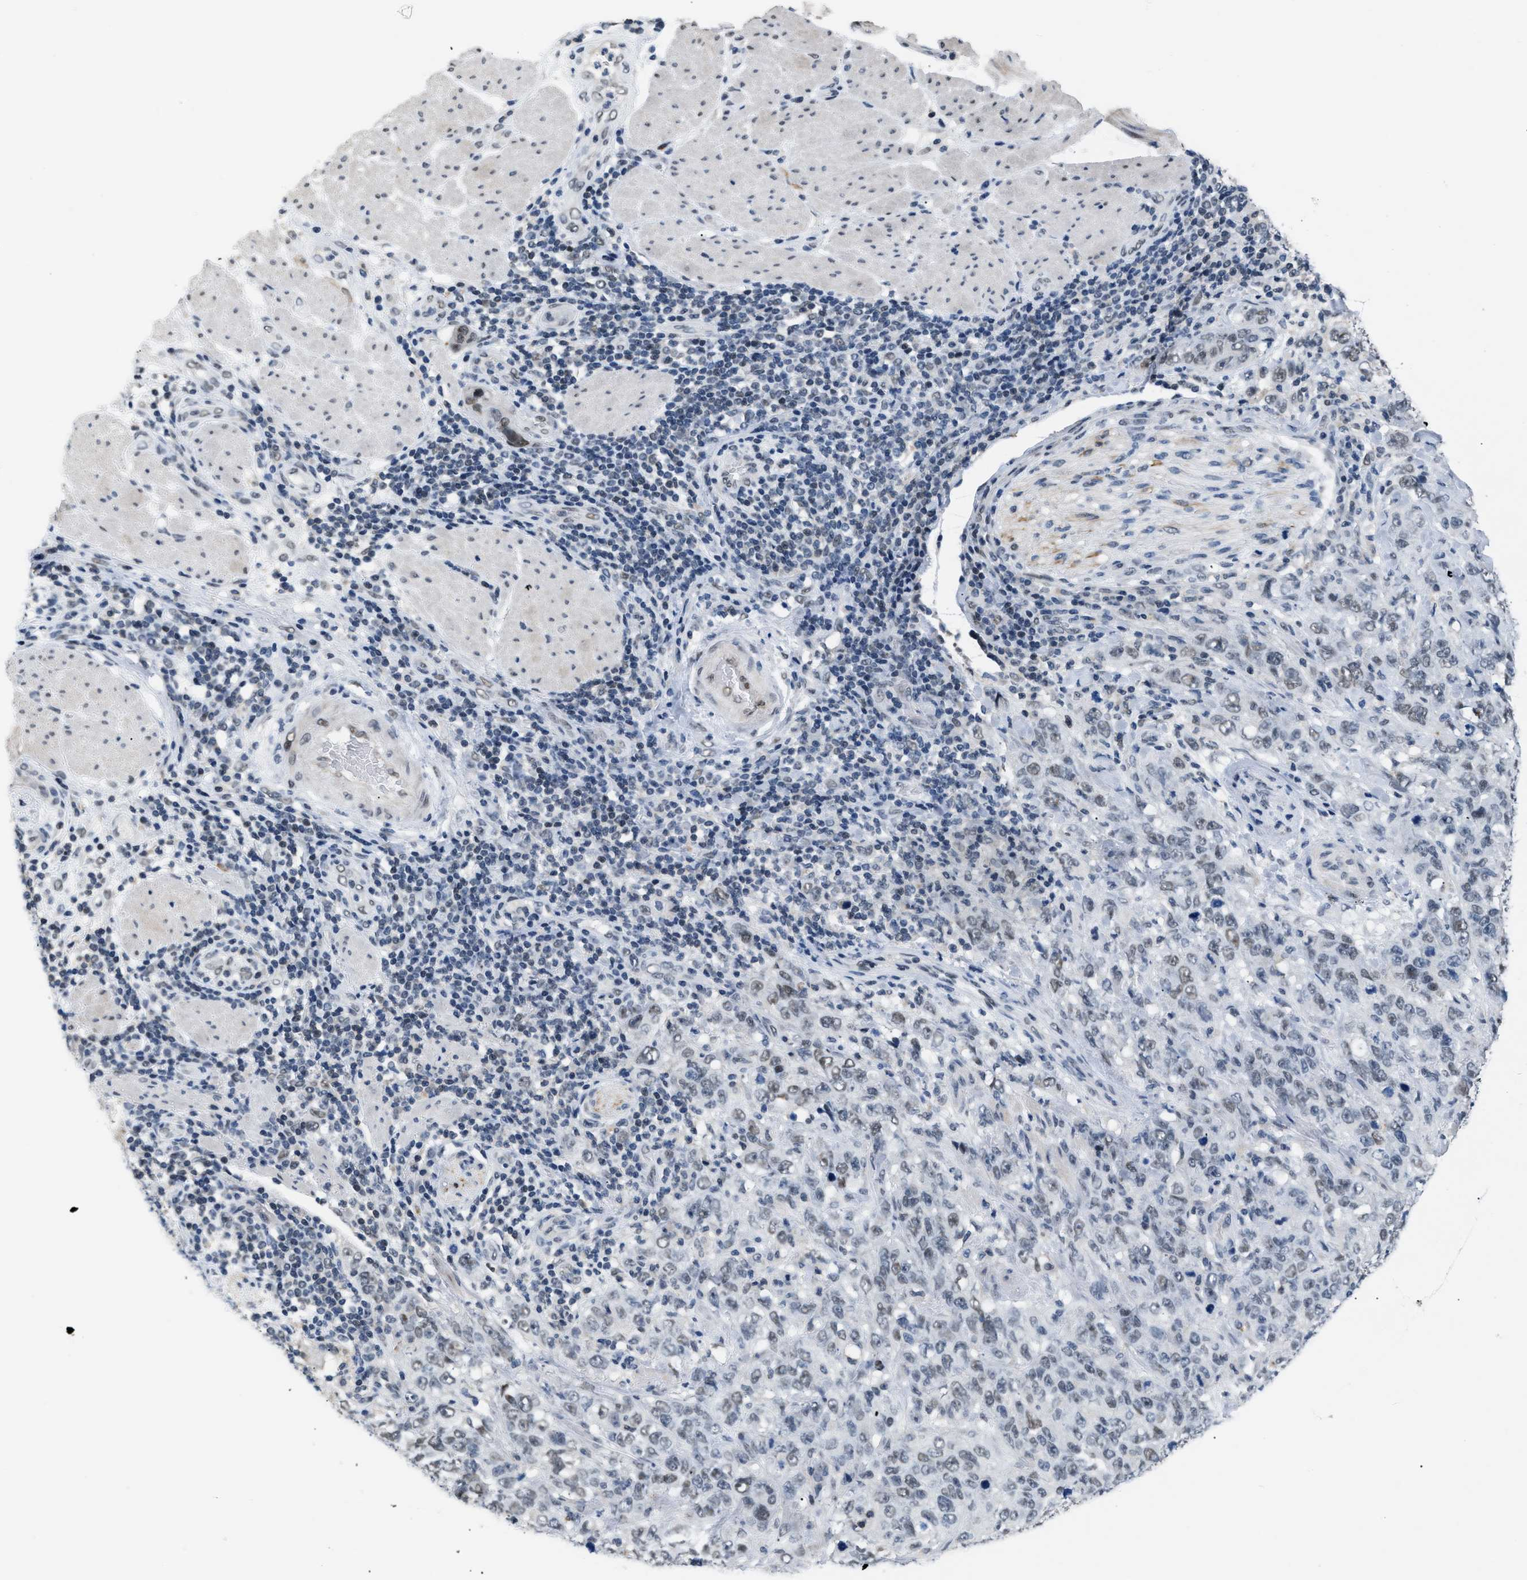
{"staining": {"intensity": "weak", "quantity": "25%-75%", "location": "nuclear"}, "tissue": "stomach cancer", "cell_type": "Tumor cells", "image_type": "cancer", "snomed": [{"axis": "morphology", "description": "Adenocarcinoma, NOS"}, {"axis": "topography", "description": "Stomach"}], "caption": "Stomach cancer stained with immunohistochemistry exhibits weak nuclear expression in approximately 25%-75% of tumor cells.", "gene": "KCNC3", "patient": {"sex": "male", "age": 48}}